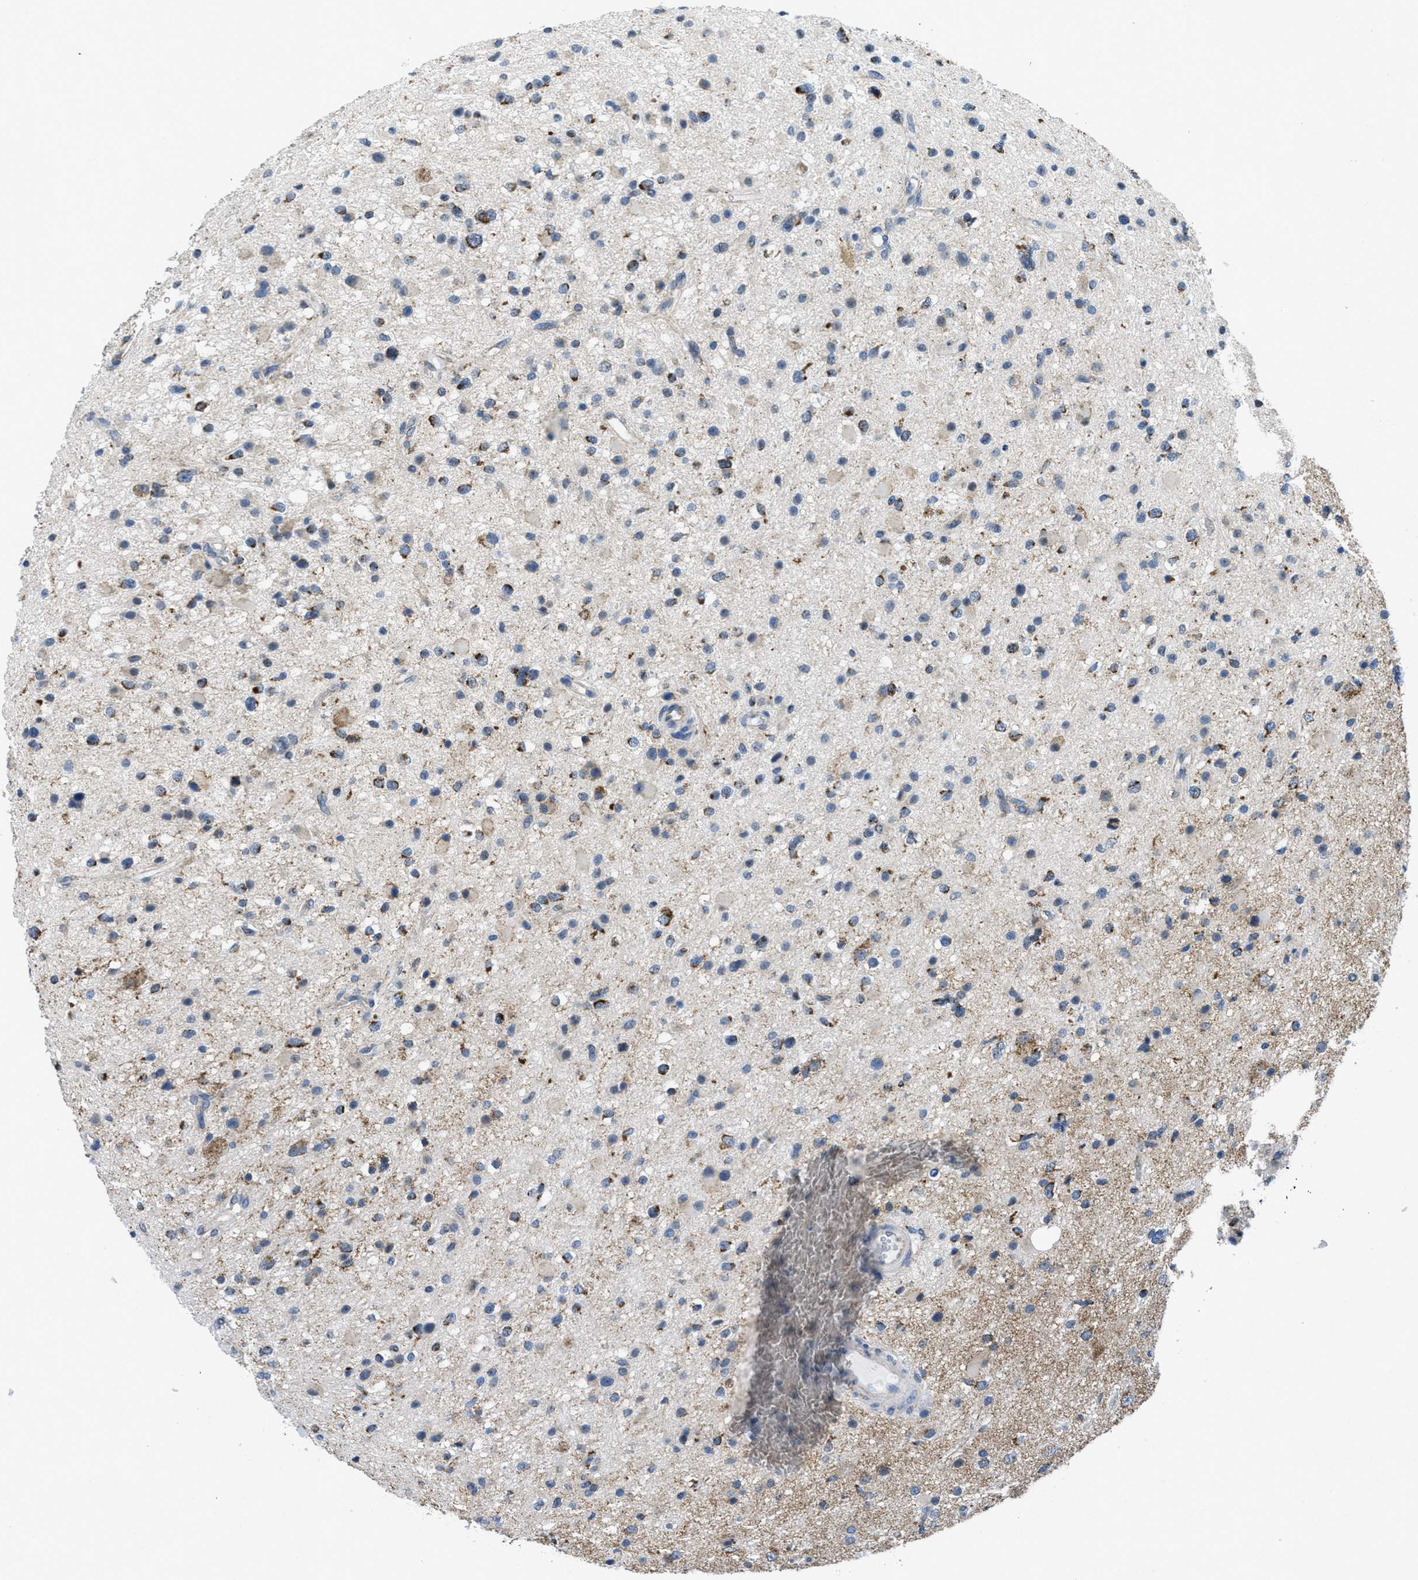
{"staining": {"intensity": "moderate", "quantity": "<25%", "location": "cytoplasmic/membranous"}, "tissue": "glioma", "cell_type": "Tumor cells", "image_type": "cancer", "snomed": [{"axis": "morphology", "description": "Glioma, malignant, High grade"}, {"axis": "topography", "description": "Brain"}], "caption": "Protein staining exhibits moderate cytoplasmic/membranous expression in approximately <25% of tumor cells in malignant high-grade glioma.", "gene": "TOMM70", "patient": {"sex": "male", "age": 33}}